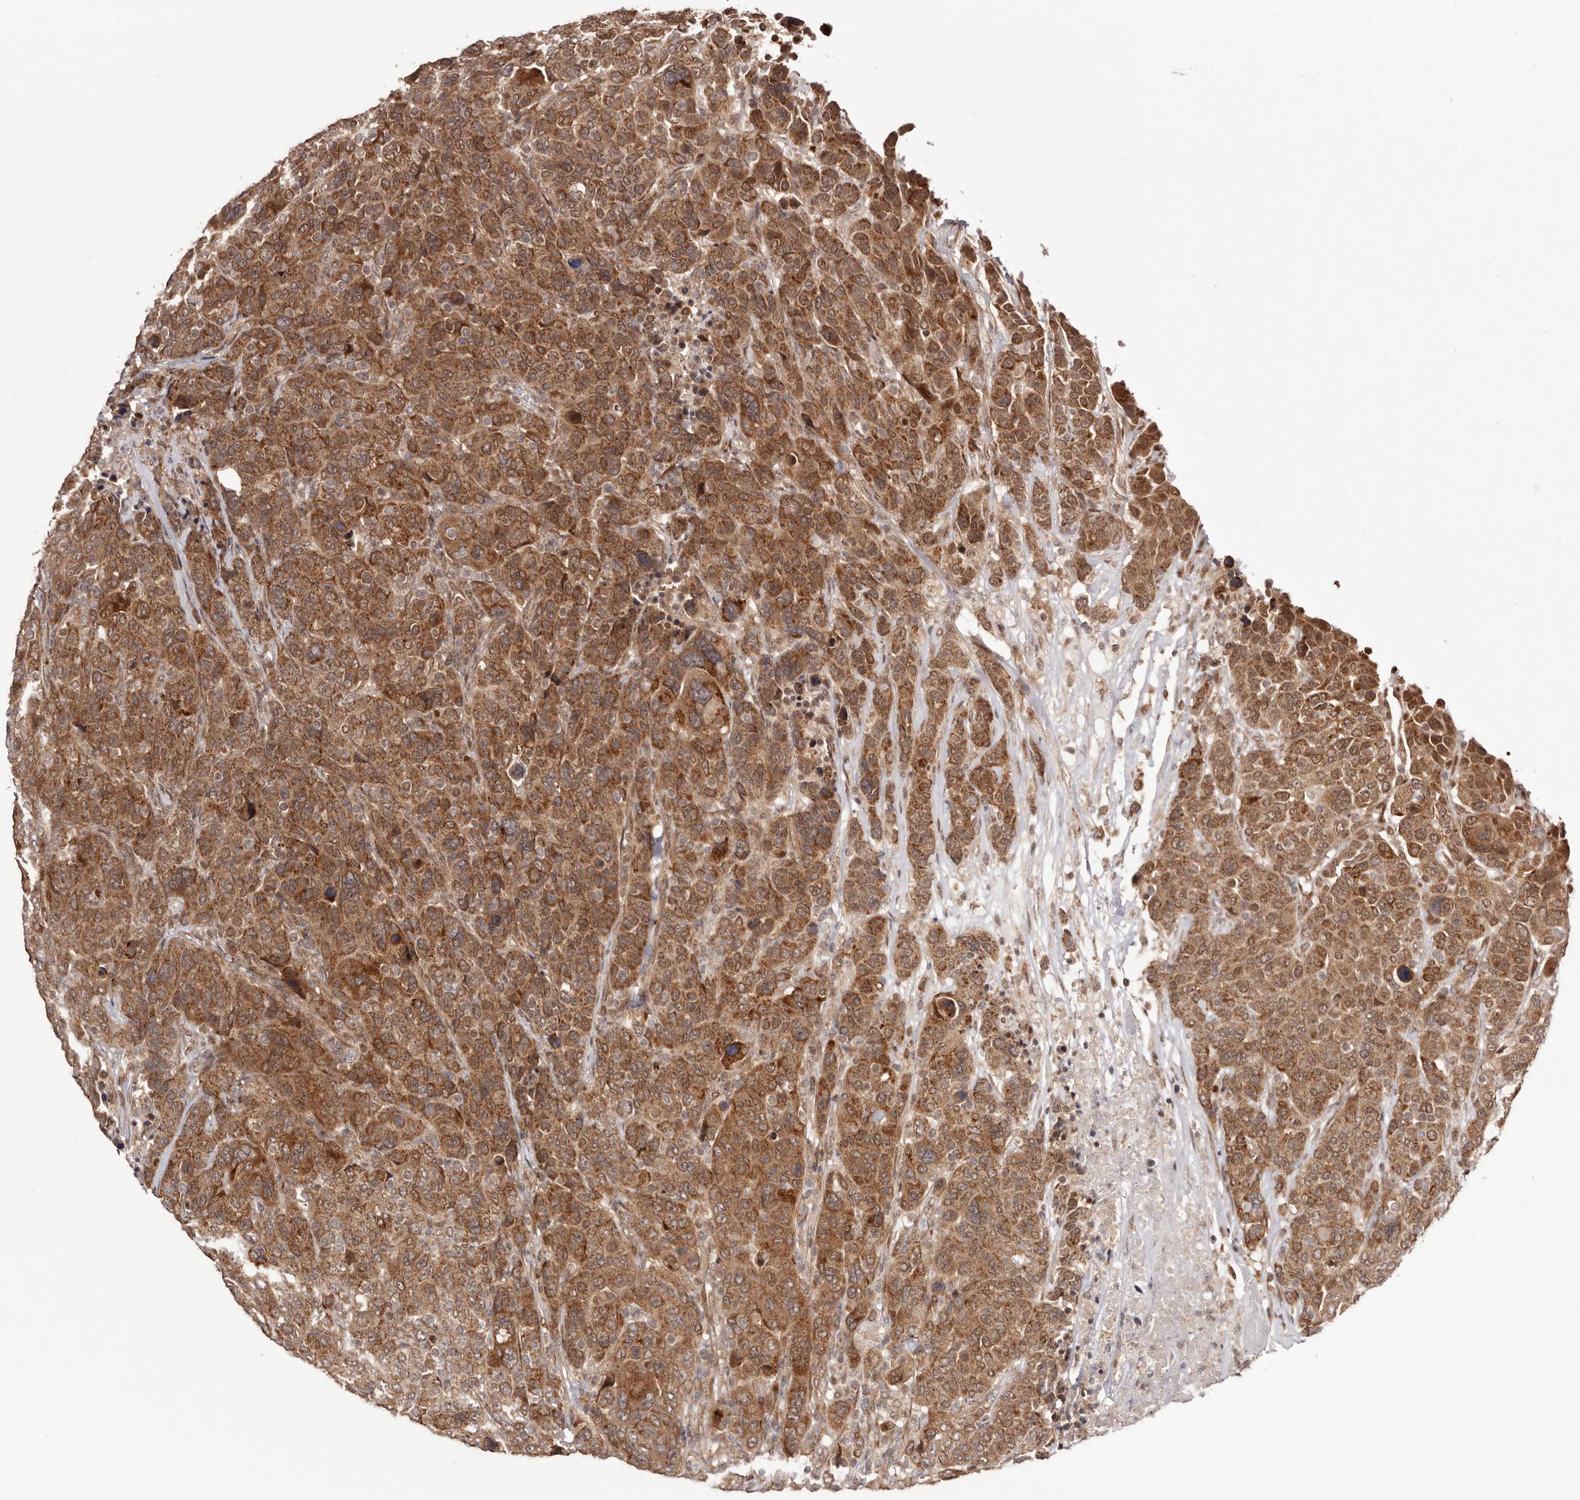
{"staining": {"intensity": "moderate", "quantity": ">75%", "location": "cytoplasmic/membranous"}, "tissue": "breast cancer", "cell_type": "Tumor cells", "image_type": "cancer", "snomed": [{"axis": "morphology", "description": "Duct carcinoma"}, {"axis": "topography", "description": "Breast"}], "caption": "IHC staining of breast cancer (intraductal carcinoma), which shows medium levels of moderate cytoplasmic/membranous expression in approximately >75% of tumor cells indicating moderate cytoplasmic/membranous protein staining. The staining was performed using DAB (brown) for protein detection and nuclei were counterstained in hematoxylin (blue).", "gene": "EGR3", "patient": {"sex": "female", "age": 37}}